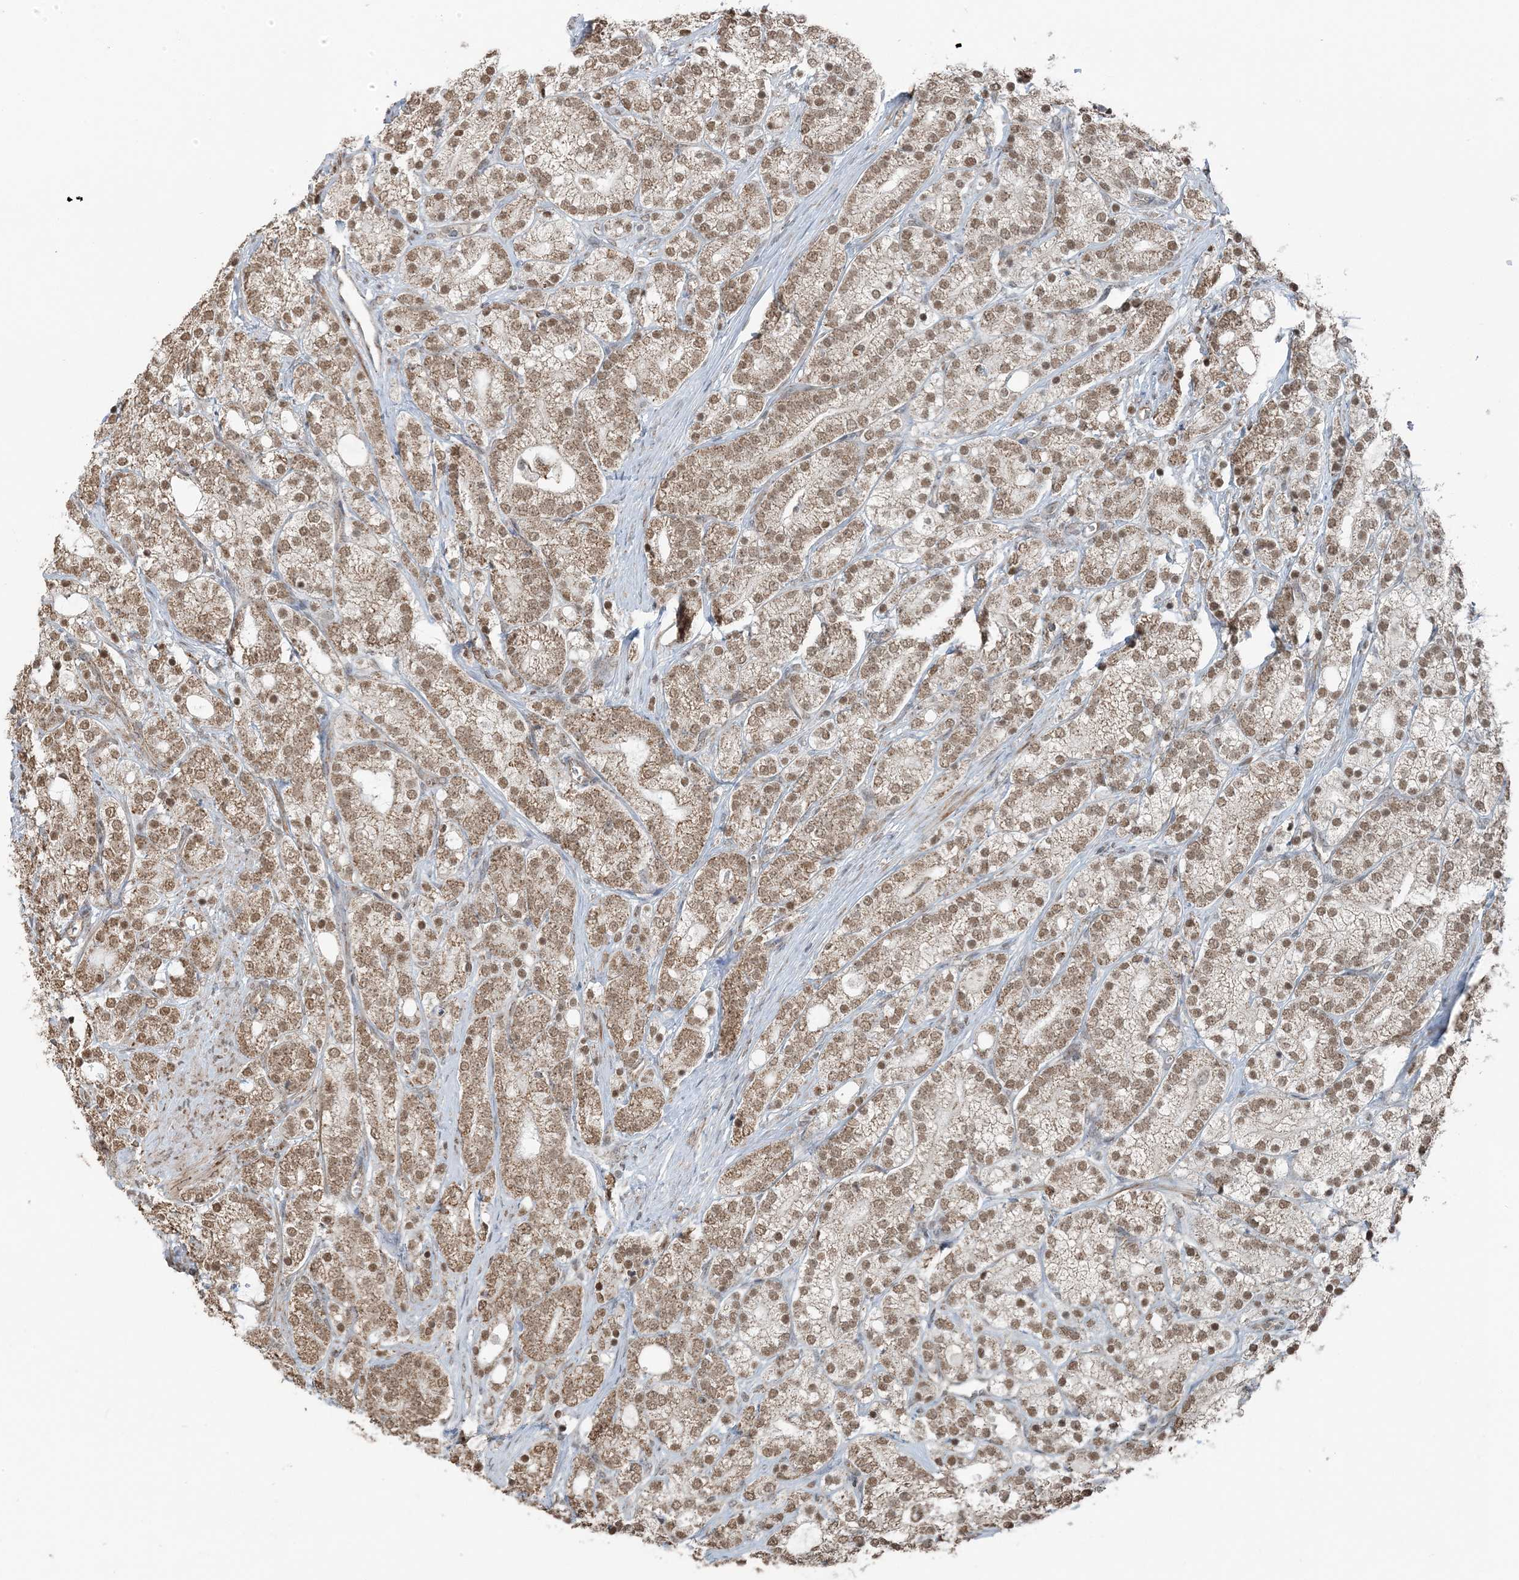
{"staining": {"intensity": "moderate", "quantity": ">75%", "location": "cytoplasmic/membranous,nuclear"}, "tissue": "prostate cancer", "cell_type": "Tumor cells", "image_type": "cancer", "snomed": [{"axis": "morphology", "description": "Adenocarcinoma, High grade"}, {"axis": "topography", "description": "Prostate"}], "caption": "Protein expression analysis of prostate high-grade adenocarcinoma shows moderate cytoplasmic/membranous and nuclear staining in approximately >75% of tumor cells.", "gene": "PILRB", "patient": {"sex": "male", "age": 57}}